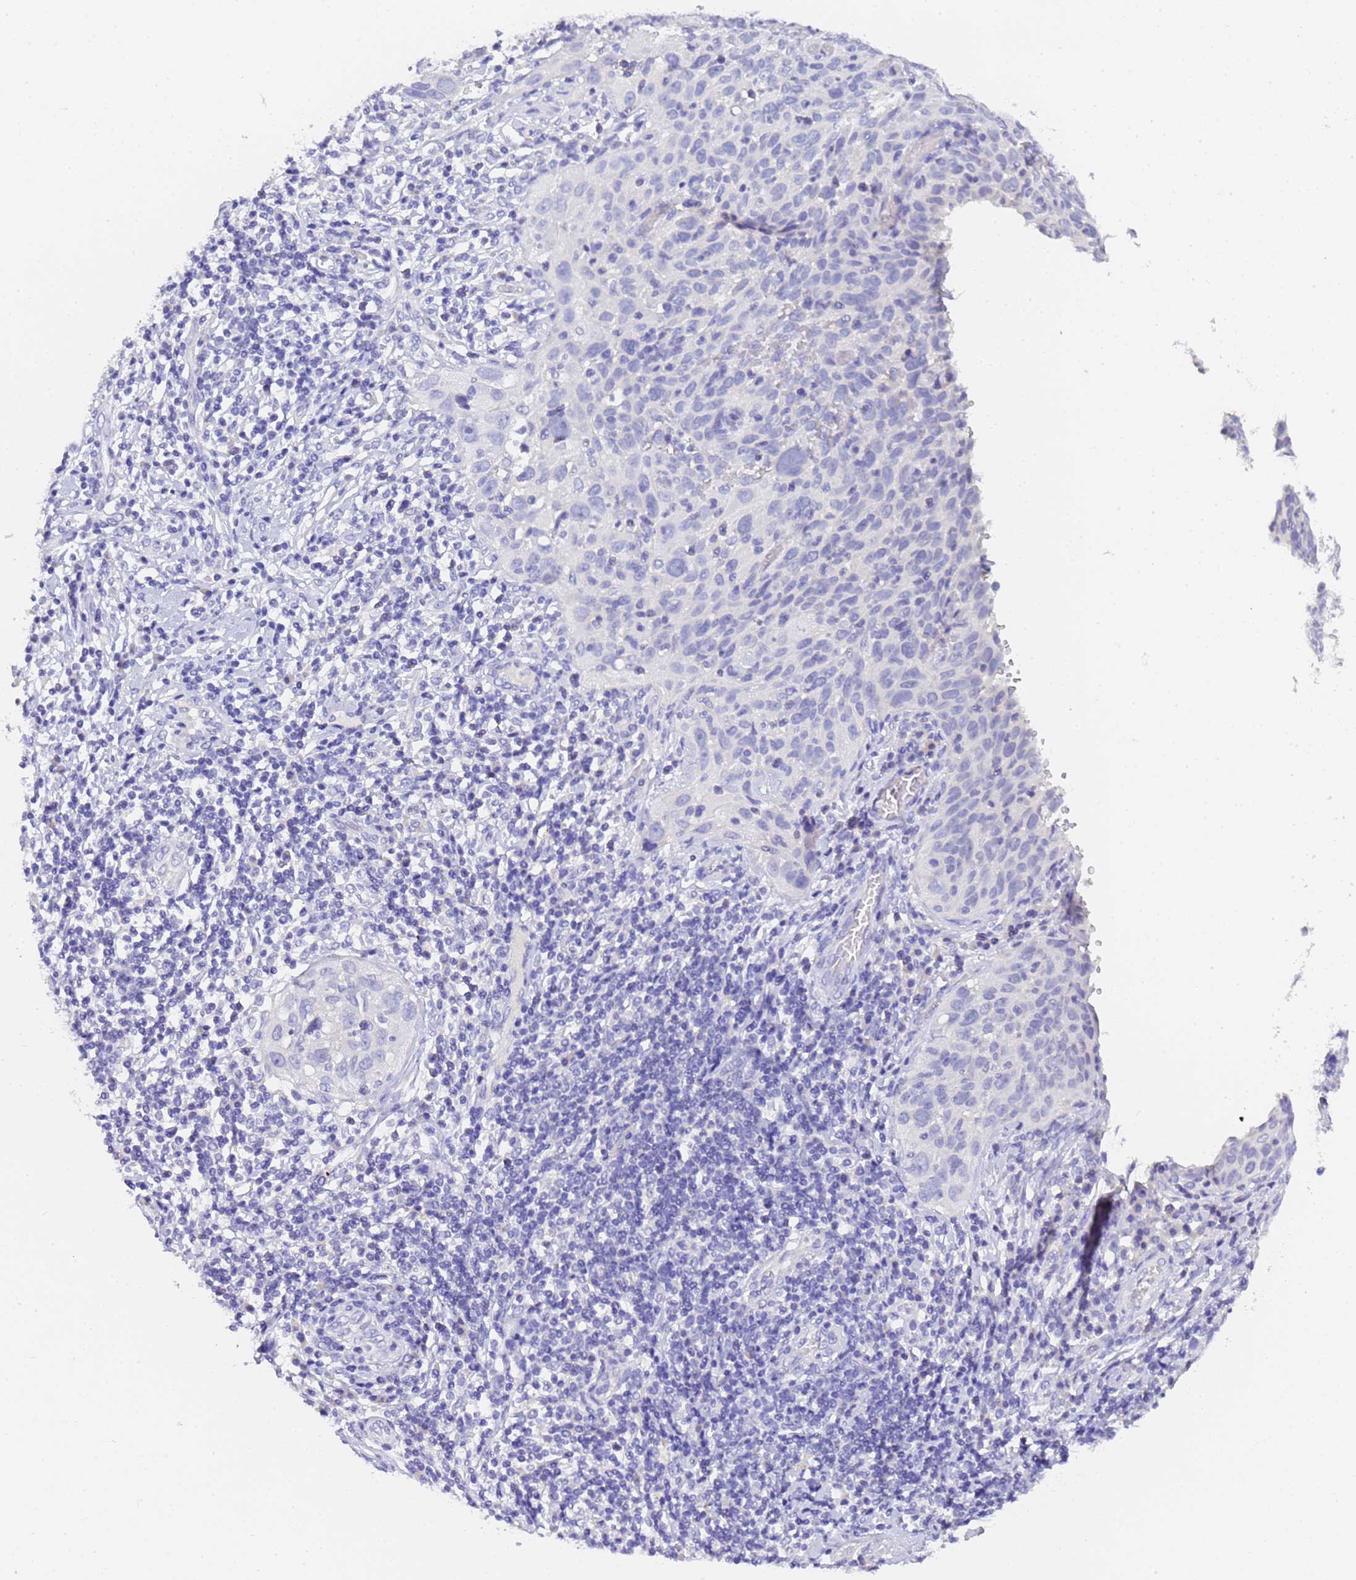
{"staining": {"intensity": "negative", "quantity": "none", "location": "none"}, "tissue": "cervical cancer", "cell_type": "Tumor cells", "image_type": "cancer", "snomed": [{"axis": "morphology", "description": "Squamous cell carcinoma, NOS"}, {"axis": "topography", "description": "Cervix"}], "caption": "There is no significant positivity in tumor cells of cervical cancer (squamous cell carcinoma).", "gene": "GABRA1", "patient": {"sex": "female", "age": 31}}